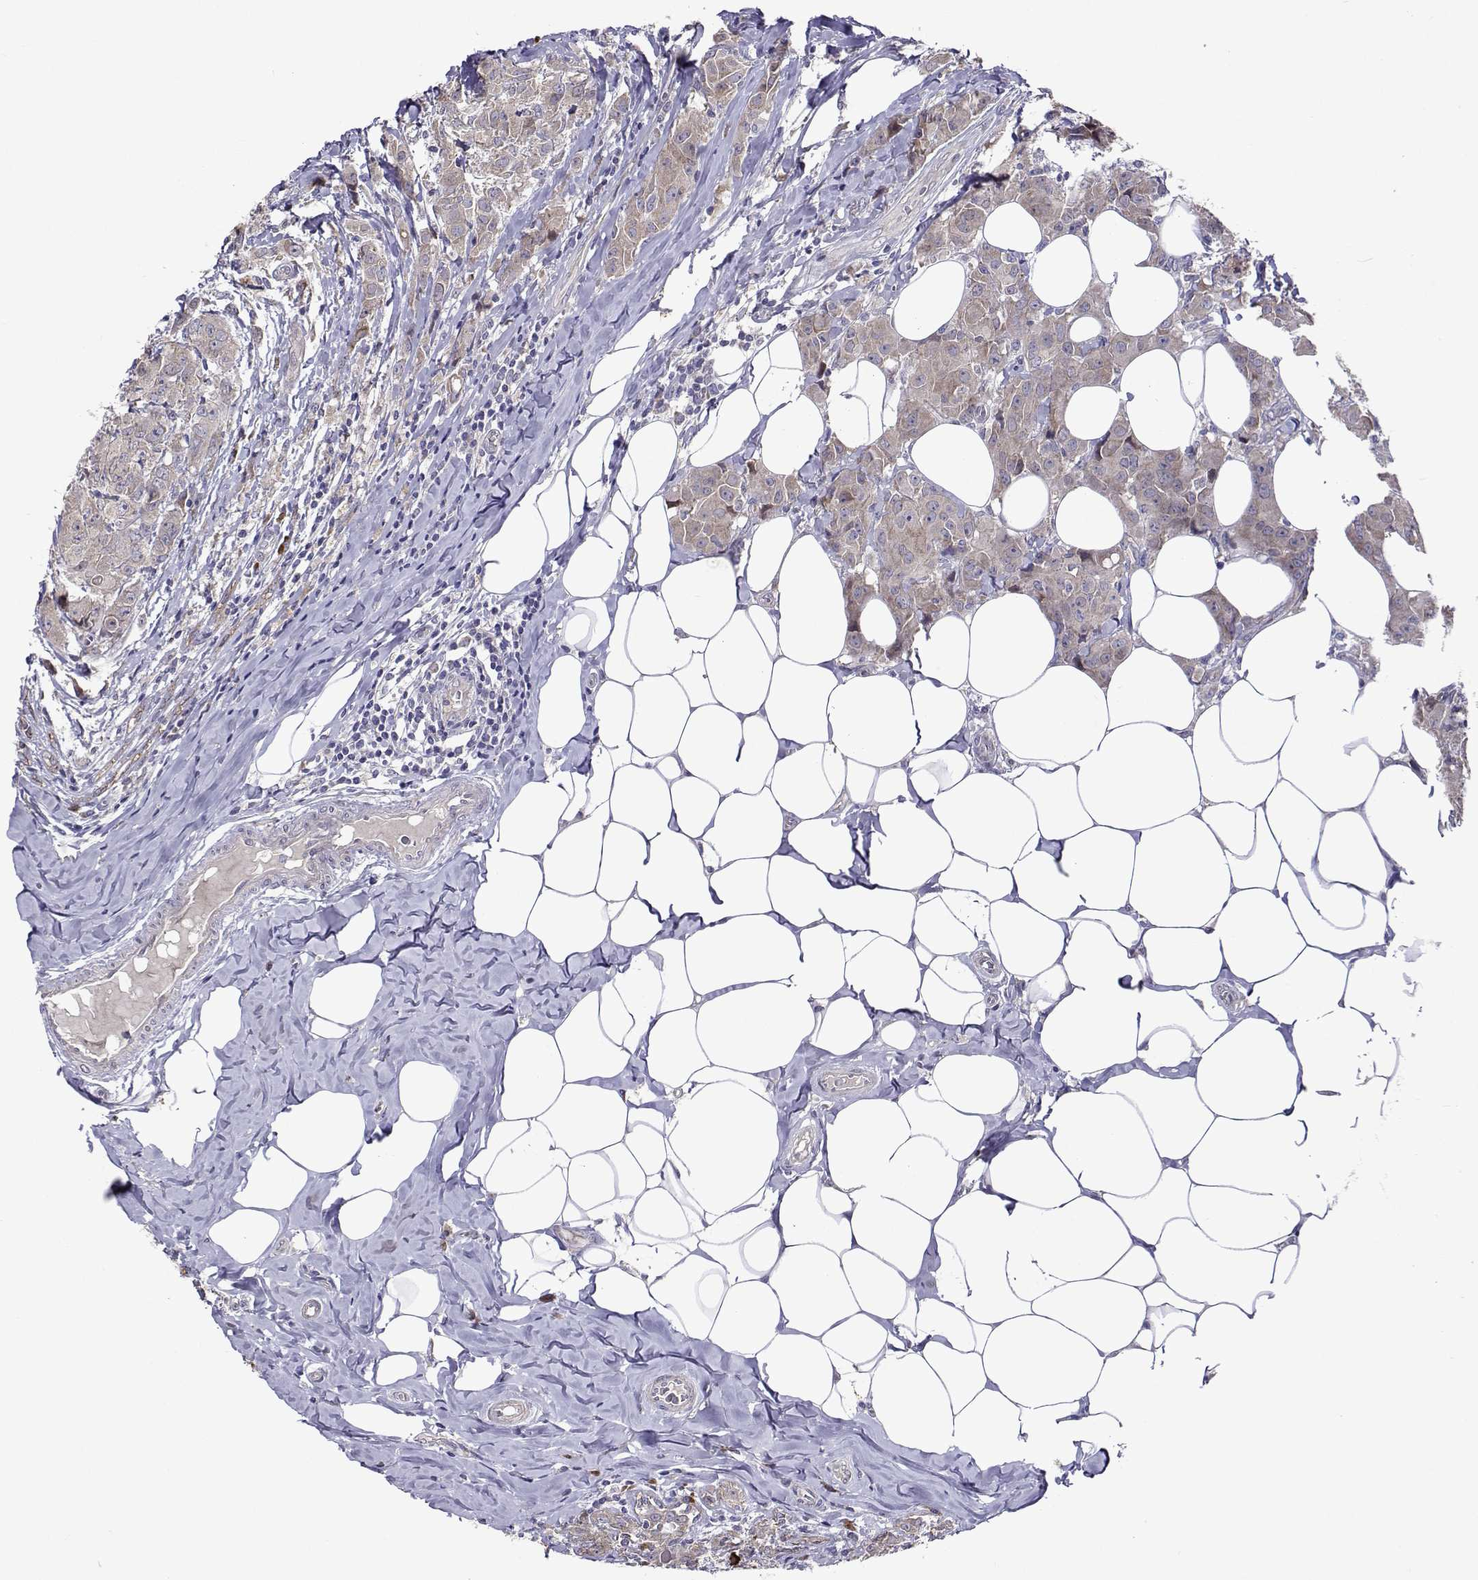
{"staining": {"intensity": "negative", "quantity": "none", "location": "none"}, "tissue": "breast cancer", "cell_type": "Tumor cells", "image_type": "cancer", "snomed": [{"axis": "morphology", "description": "Normal tissue, NOS"}, {"axis": "morphology", "description": "Duct carcinoma"}, {"axis": "topography", "description": "Breast"}], "caption": "A high-resolution image shows immunohistochemistry (IHC) staining of breast intraductal carcinoma, which shows no significant positivity in tumor cells.", "gene": "TARBP2", "patient": {"sex": "female", "age": 43}}